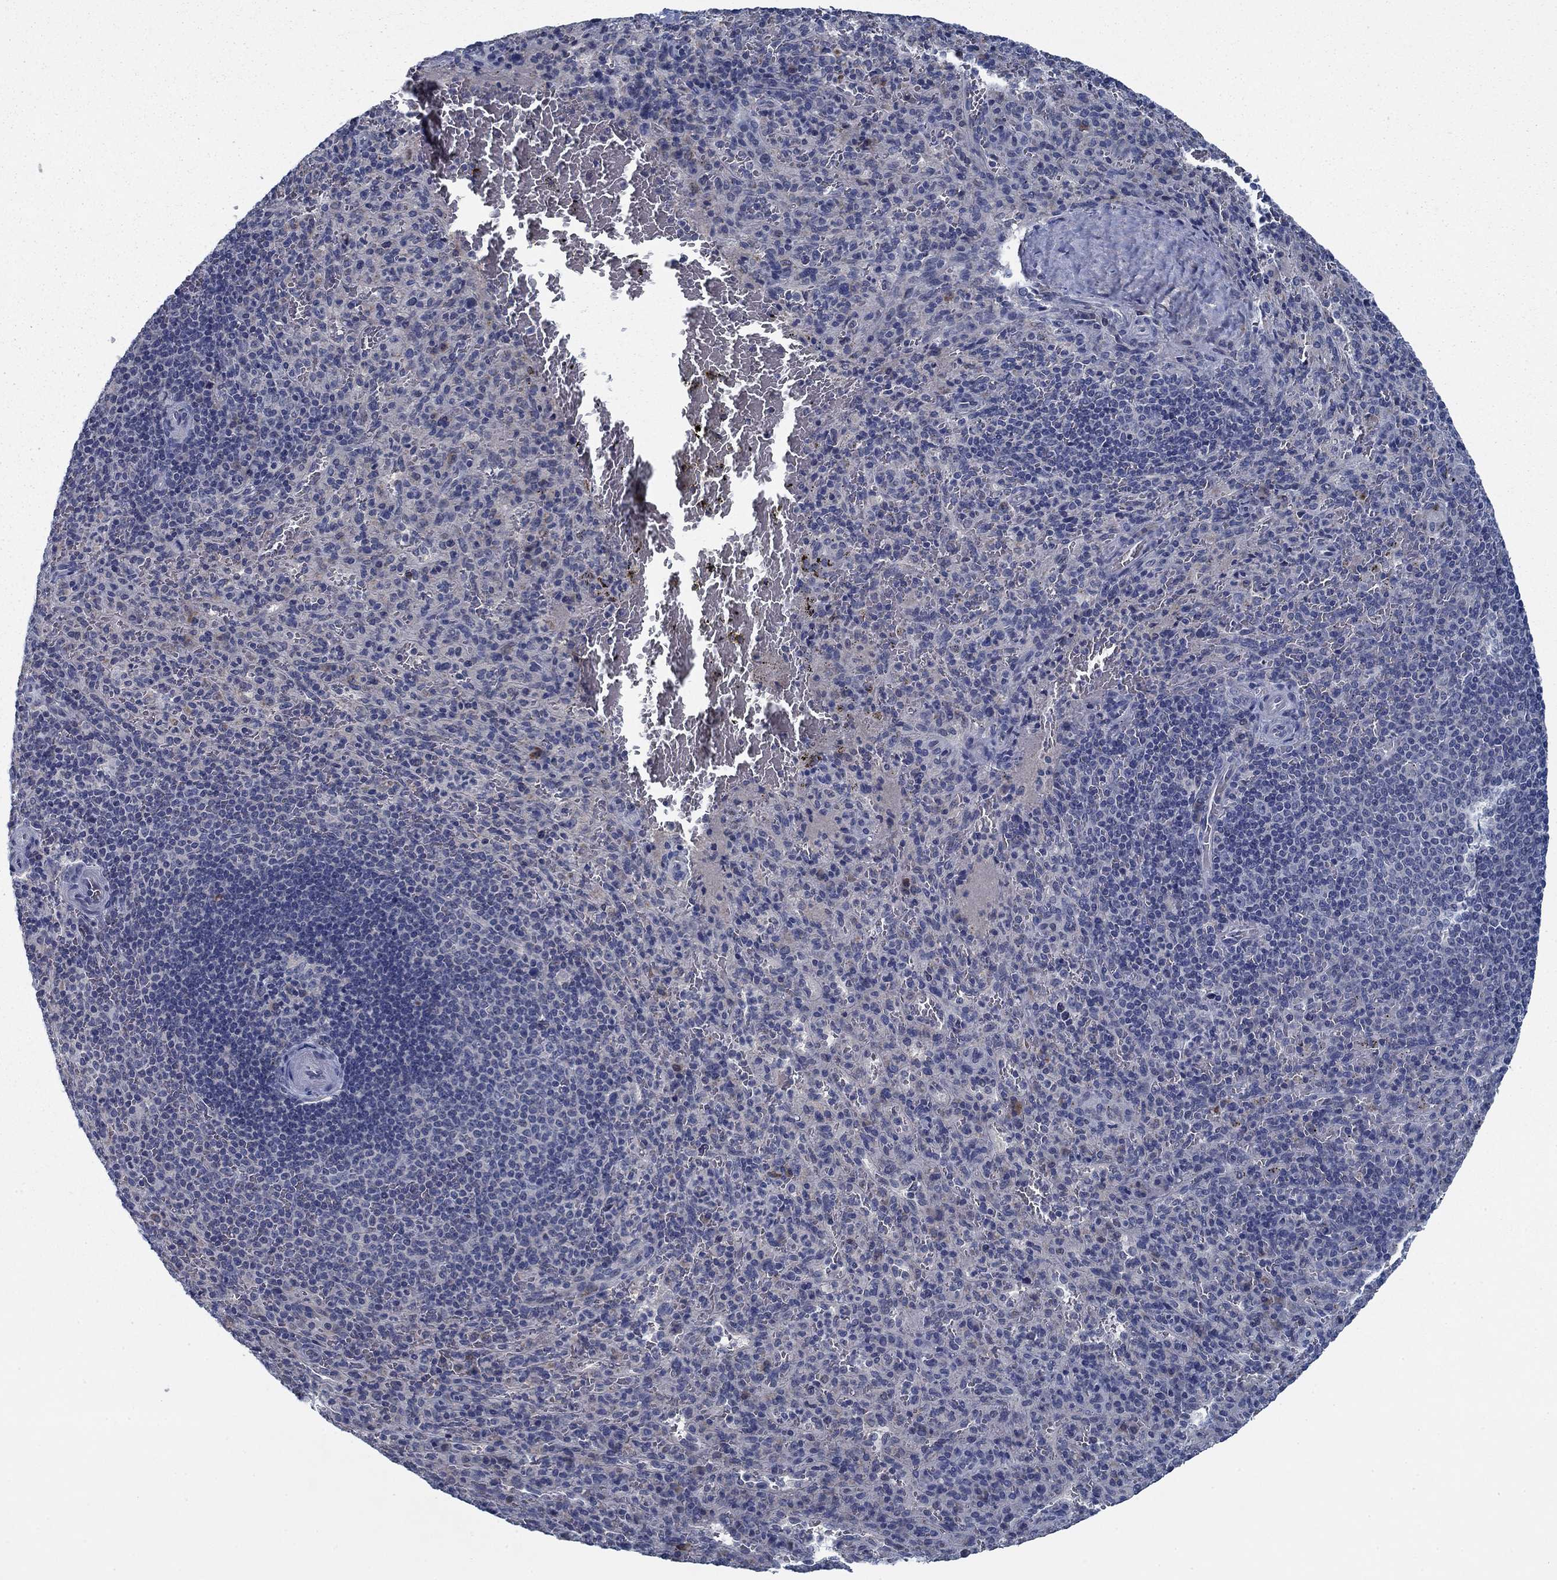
{"staining": {"intensity": "negative", "quantity": "none", "location": "none"}, "tissue": "spleen", "cell_type": "Cells in red pulp", "image_type": "normal", "snomed": [{"axis": "morphology", "description": "Normal tissue, NOS"}, {"axis": "topography", "description": "Spleen"}], "caption": "Cells in red pulp are negative for protein expression in unremarkable human spleen. Brightfield microscopy of IHC stained with DAB (brown) and hematoxylin (blue), captured at high magnification.", "gene": "PNMA8A", "patient": {"sex": "male", "age": 57}}